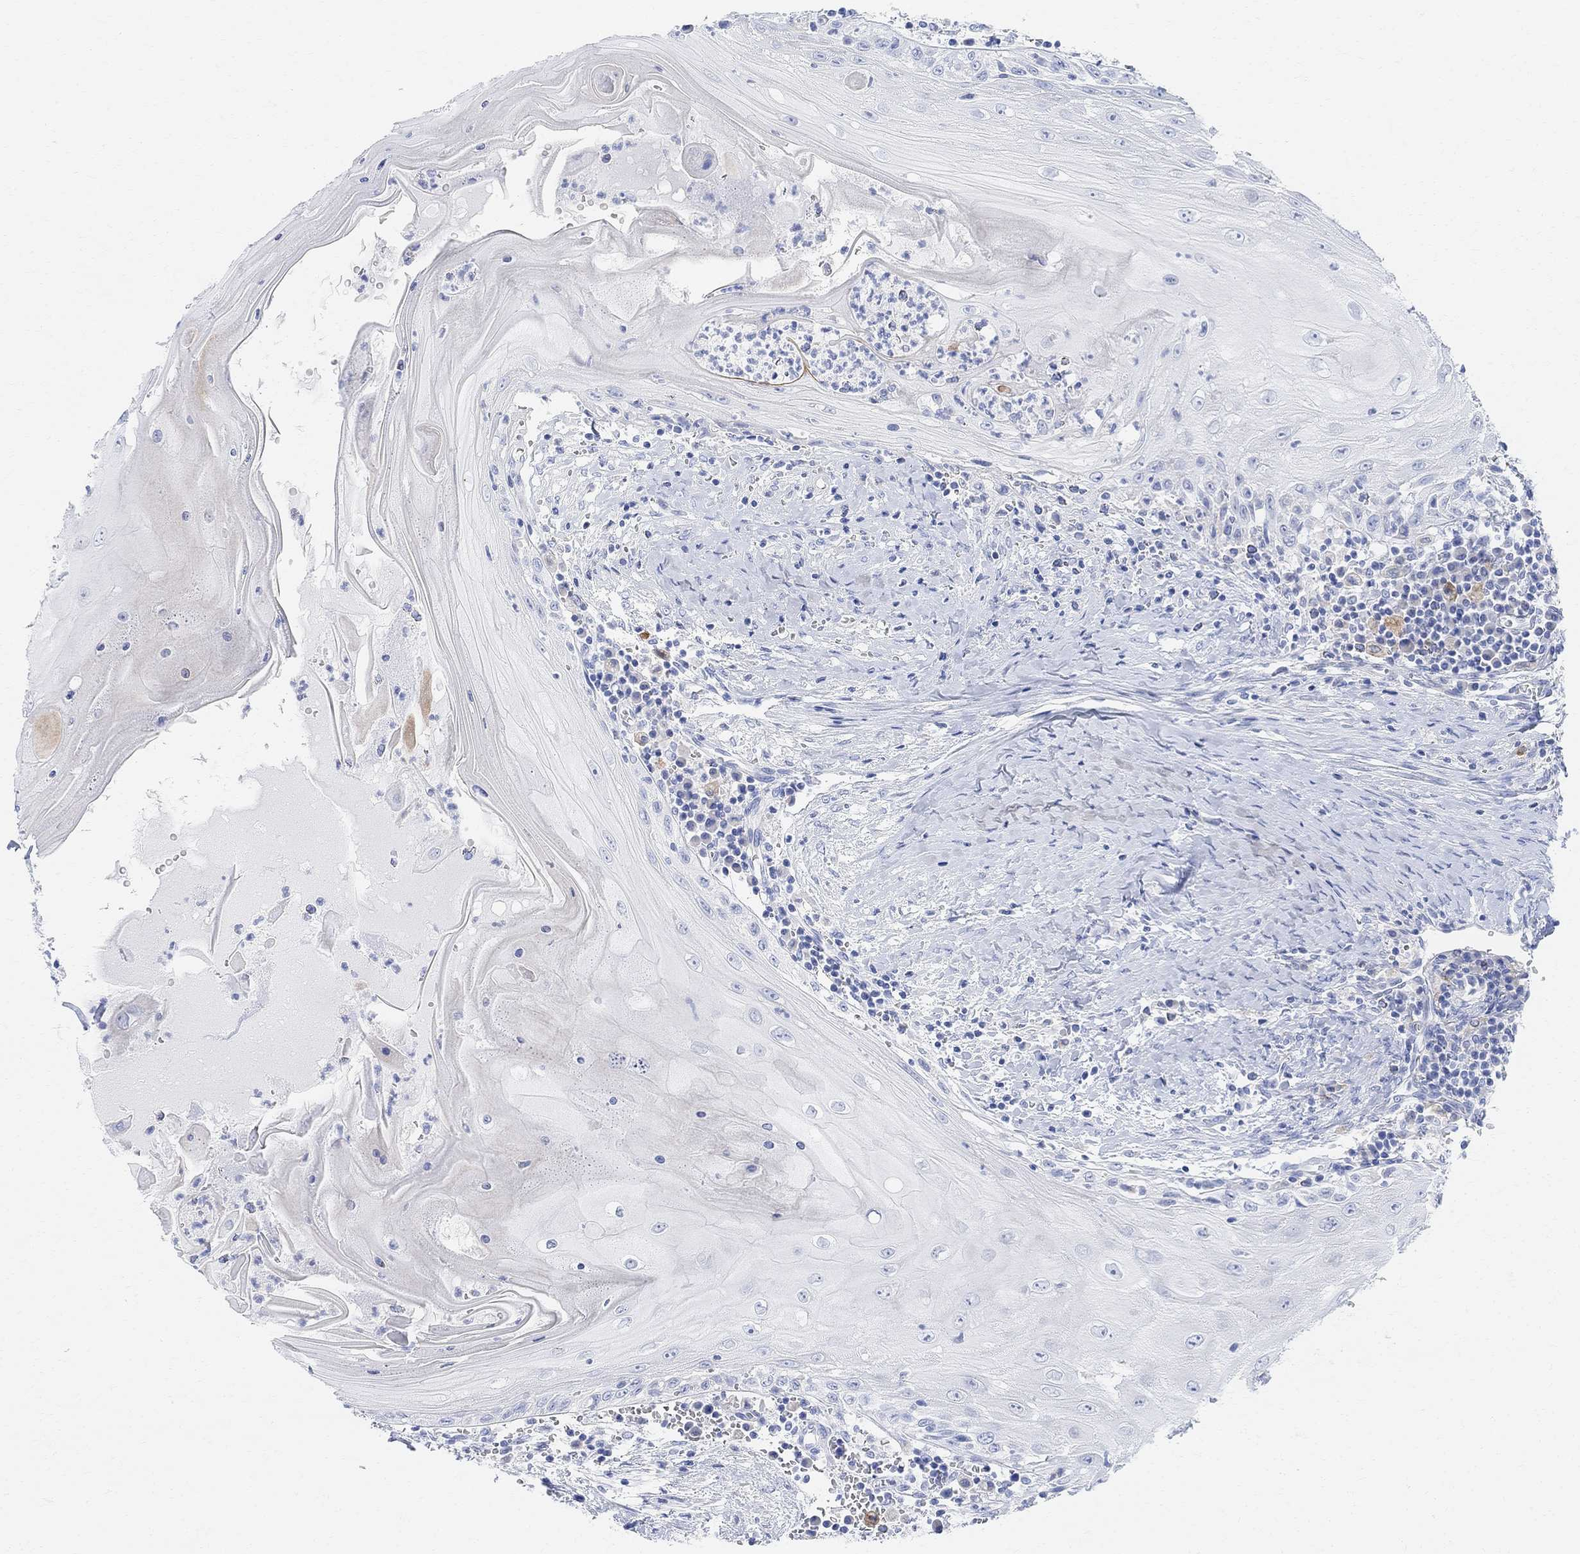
{"staining": {"intensity": "negative", "quantity": "none", "location": "none"}, "tissue": "head and neck cancer", "cell_type": "Tumor cells", "image_type": "cancer", "snomed": [{"axis": "morphology", "description": "Squamous cell carcinoma, NOS"}, {"axis": "topography", "description": "Oral tissue"}, {"axis": "topography", "description": "Head-Neck"}], "caption": "DAB immunohistochemical staining of squamous cell carcinoma (head and neck) shows no significant positivity in tumor cells. (Brightfield microscopy of DAB (3,3'-diaminobenzidine) immunohistochemistry at high magnification).", "gene": "RETNLB", "patient": {"sex": "male", "age": 58}}